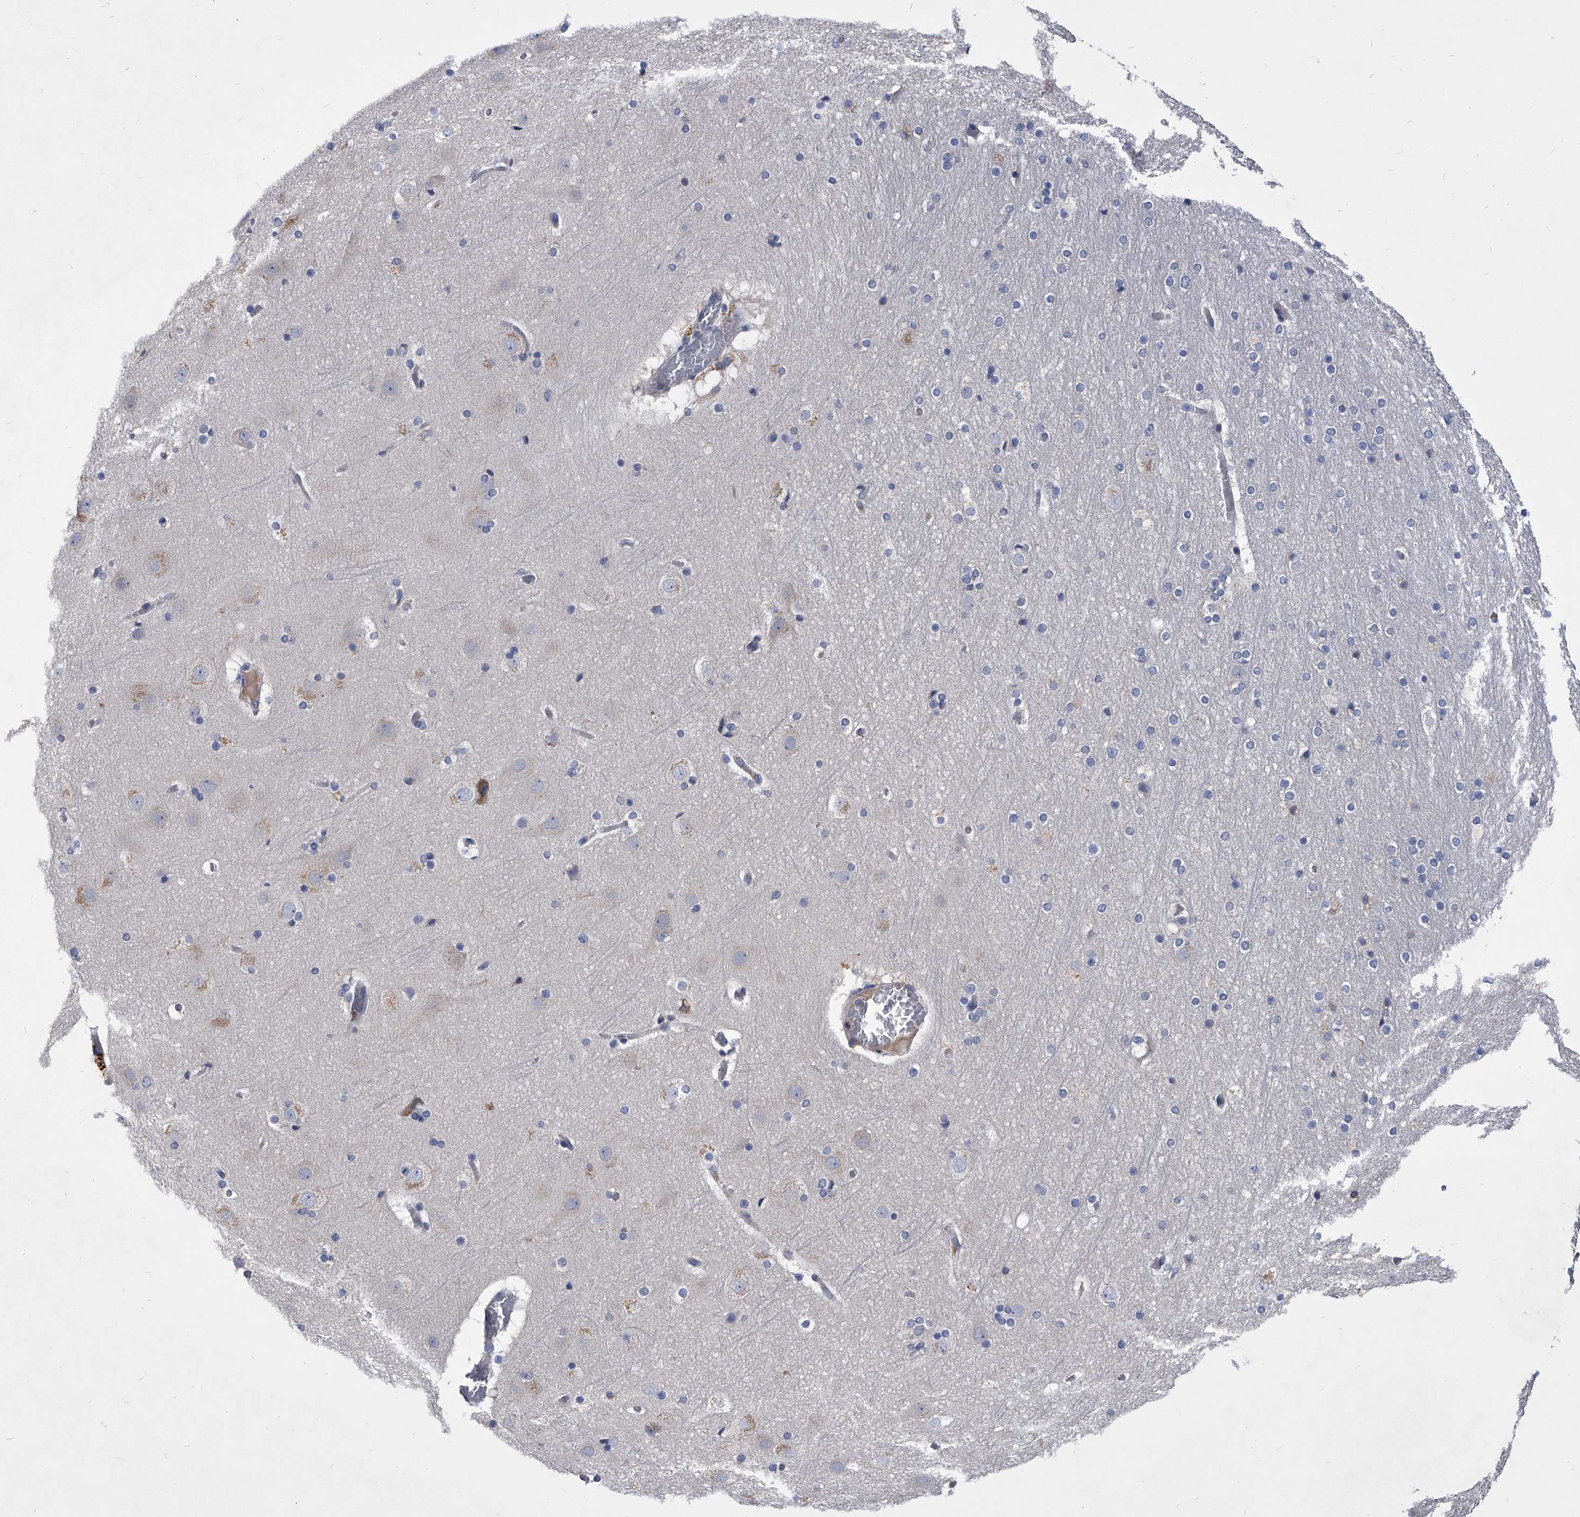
{"staining": {"intensity": "negative", "quantity": "none", "location": "none"}, "tissue": "cerebral cortex", "cell_type": "Endothelial cells", "image_type": "normal", "snomed": [{"axis": "morphology", "description": "Normal tissue, NOS"}, {"axis": "topography", "description": "Cerebral cortex"}], "caption": "The image reveals no staining of endothelial cells in benign cerebral cortex. (Stains: DAB immunohistochemistry (IHC) with hematoxylin counter stain, Microscopy: brightfield microscopy at high magnification).", "gene": "CCR4", "patient": {"sex": "male", "age": 57}}